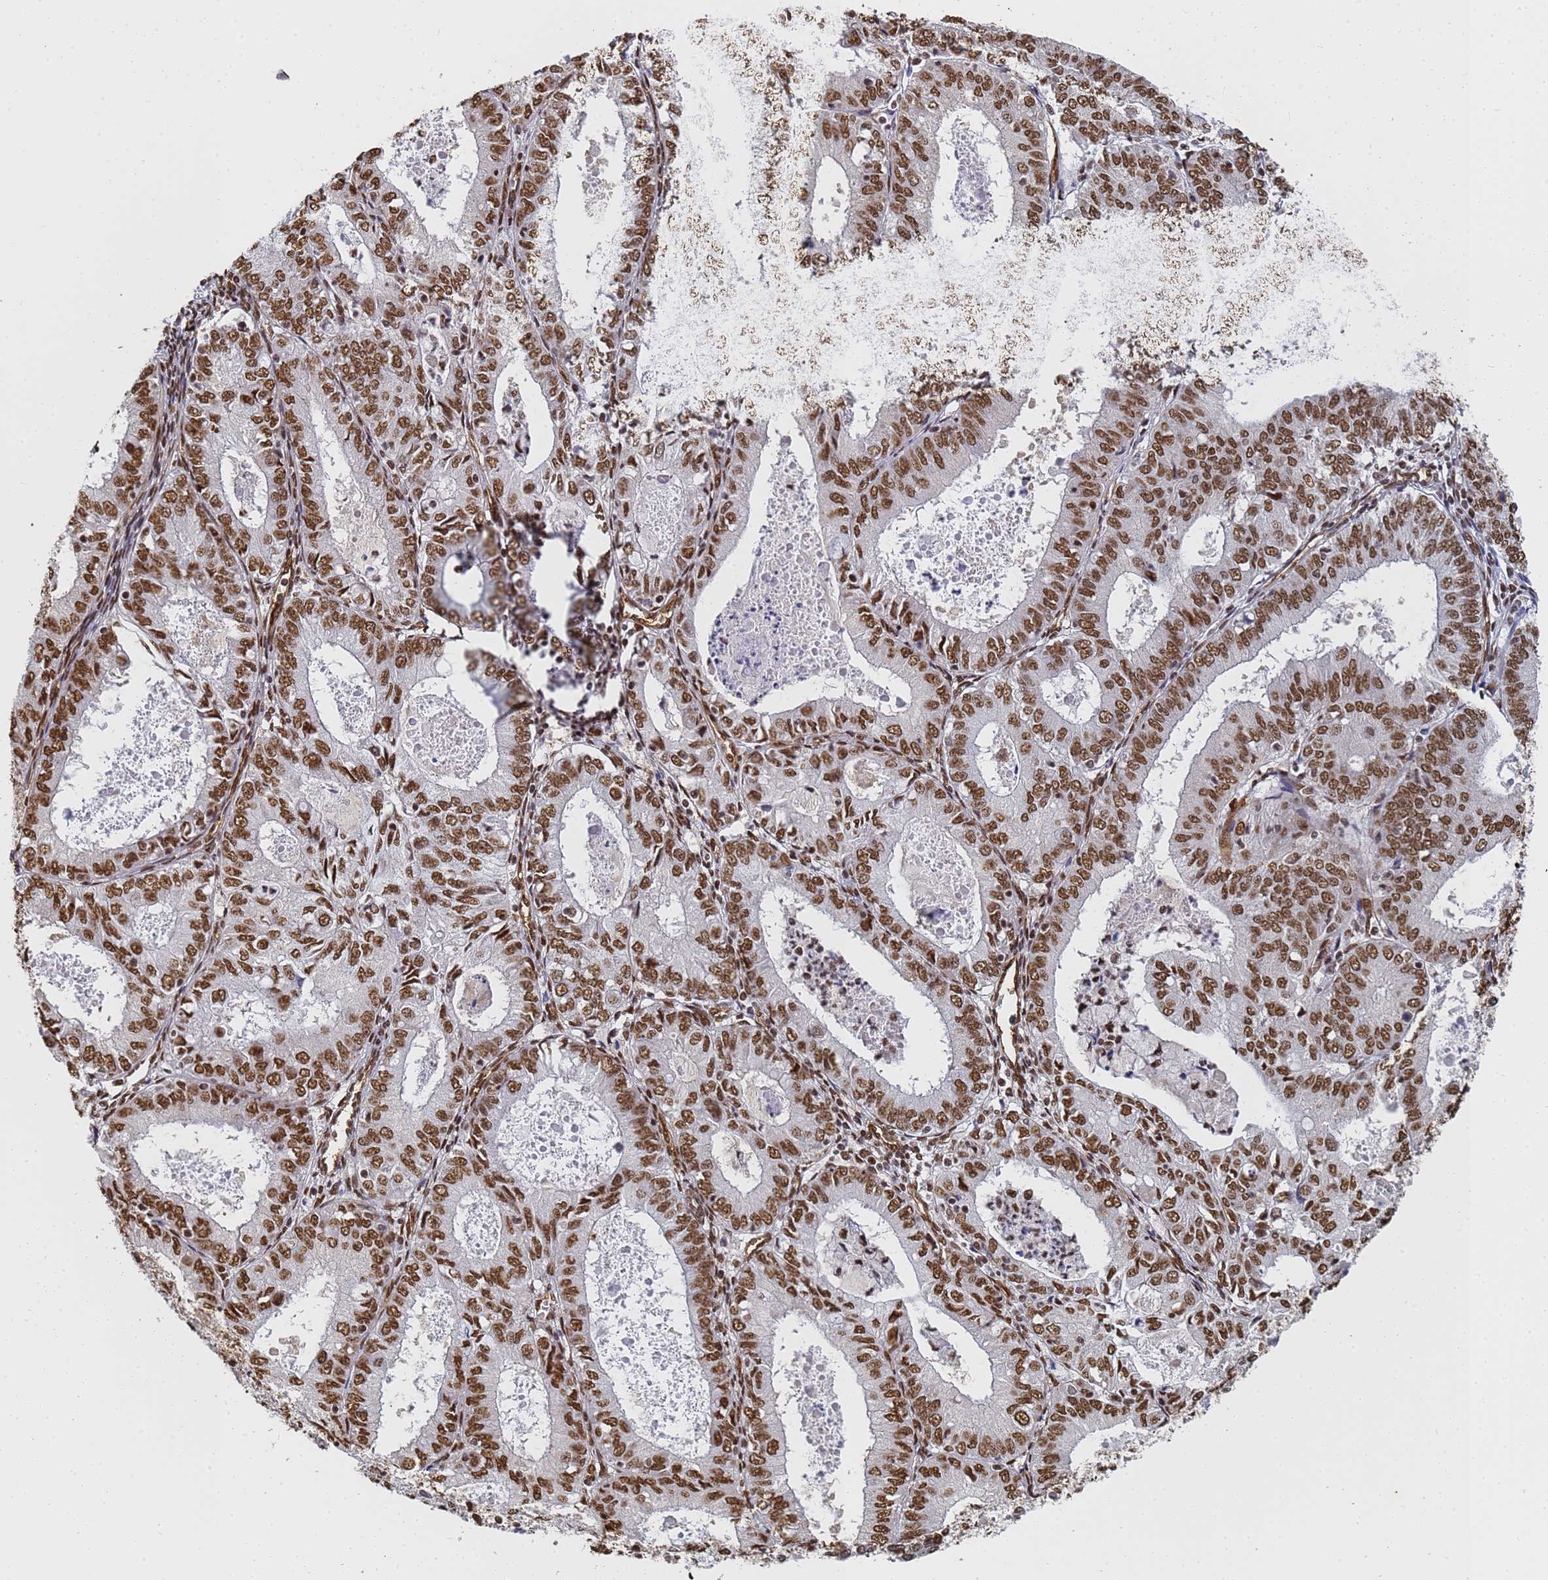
{"staining": {"intensity": "strong", "quantity": ">75%", "location": "nuclear"}, "tissue": "endometrial cancer", "cell_type": "Tumor cells", "image_type": "cancer", "snomed": [{"axis": "morphology", "description": "Adenocarcinoma, NOS"}, {"axis": "topography", "description": "Endometrium"}], "caption": "Immunohistochemical staining of endometrial cancer (adenocarcinoma) displays strong nuclear protein positivity in about >75% of tumor cells.", "gene": "RAVER2", "patient": {"sex": "female", "age": 57}}